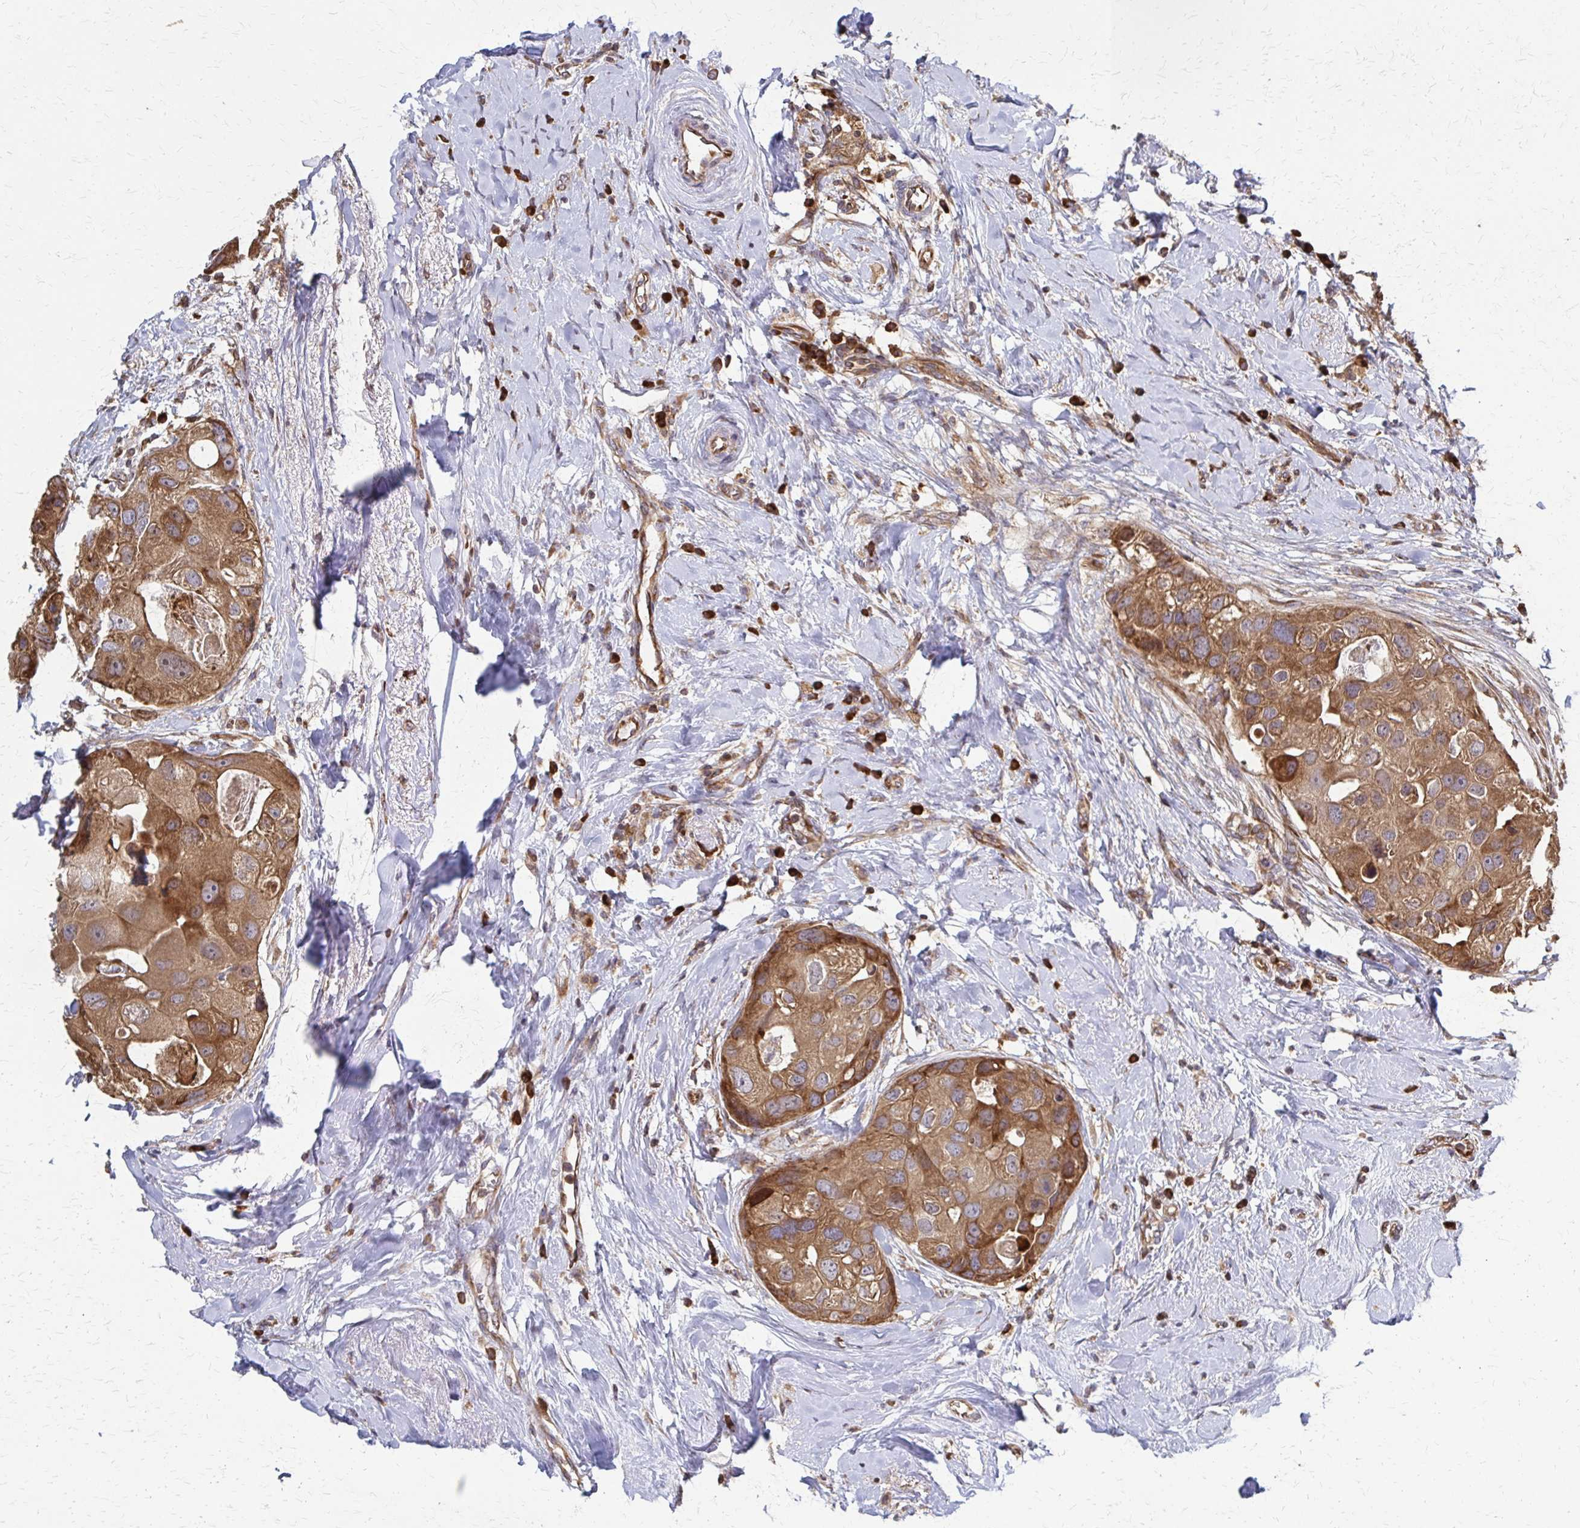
{"staining": {"intensity": "moderate", "quantity": ">75%", "location": "cytoplasmic/membranous"}, "tissue": "breast cancer", "cell_type": "Tumor cells", "image_type": "cancer", "snomed": [{"axis": "morphology", "description": "Duct carcinoma"}, {"axis": "topography", "description": "Breast"}], "caption": "A micrograph of human breast intraductal carcinoma stained for a protein demonstrates moderate cytoplasmic/membranous brown staining in tumor cells. (DAB IHC with brightfield microscopy, high magnification).", "gene": "EEF2", "patient": {"sex": "female", "age": 43}}